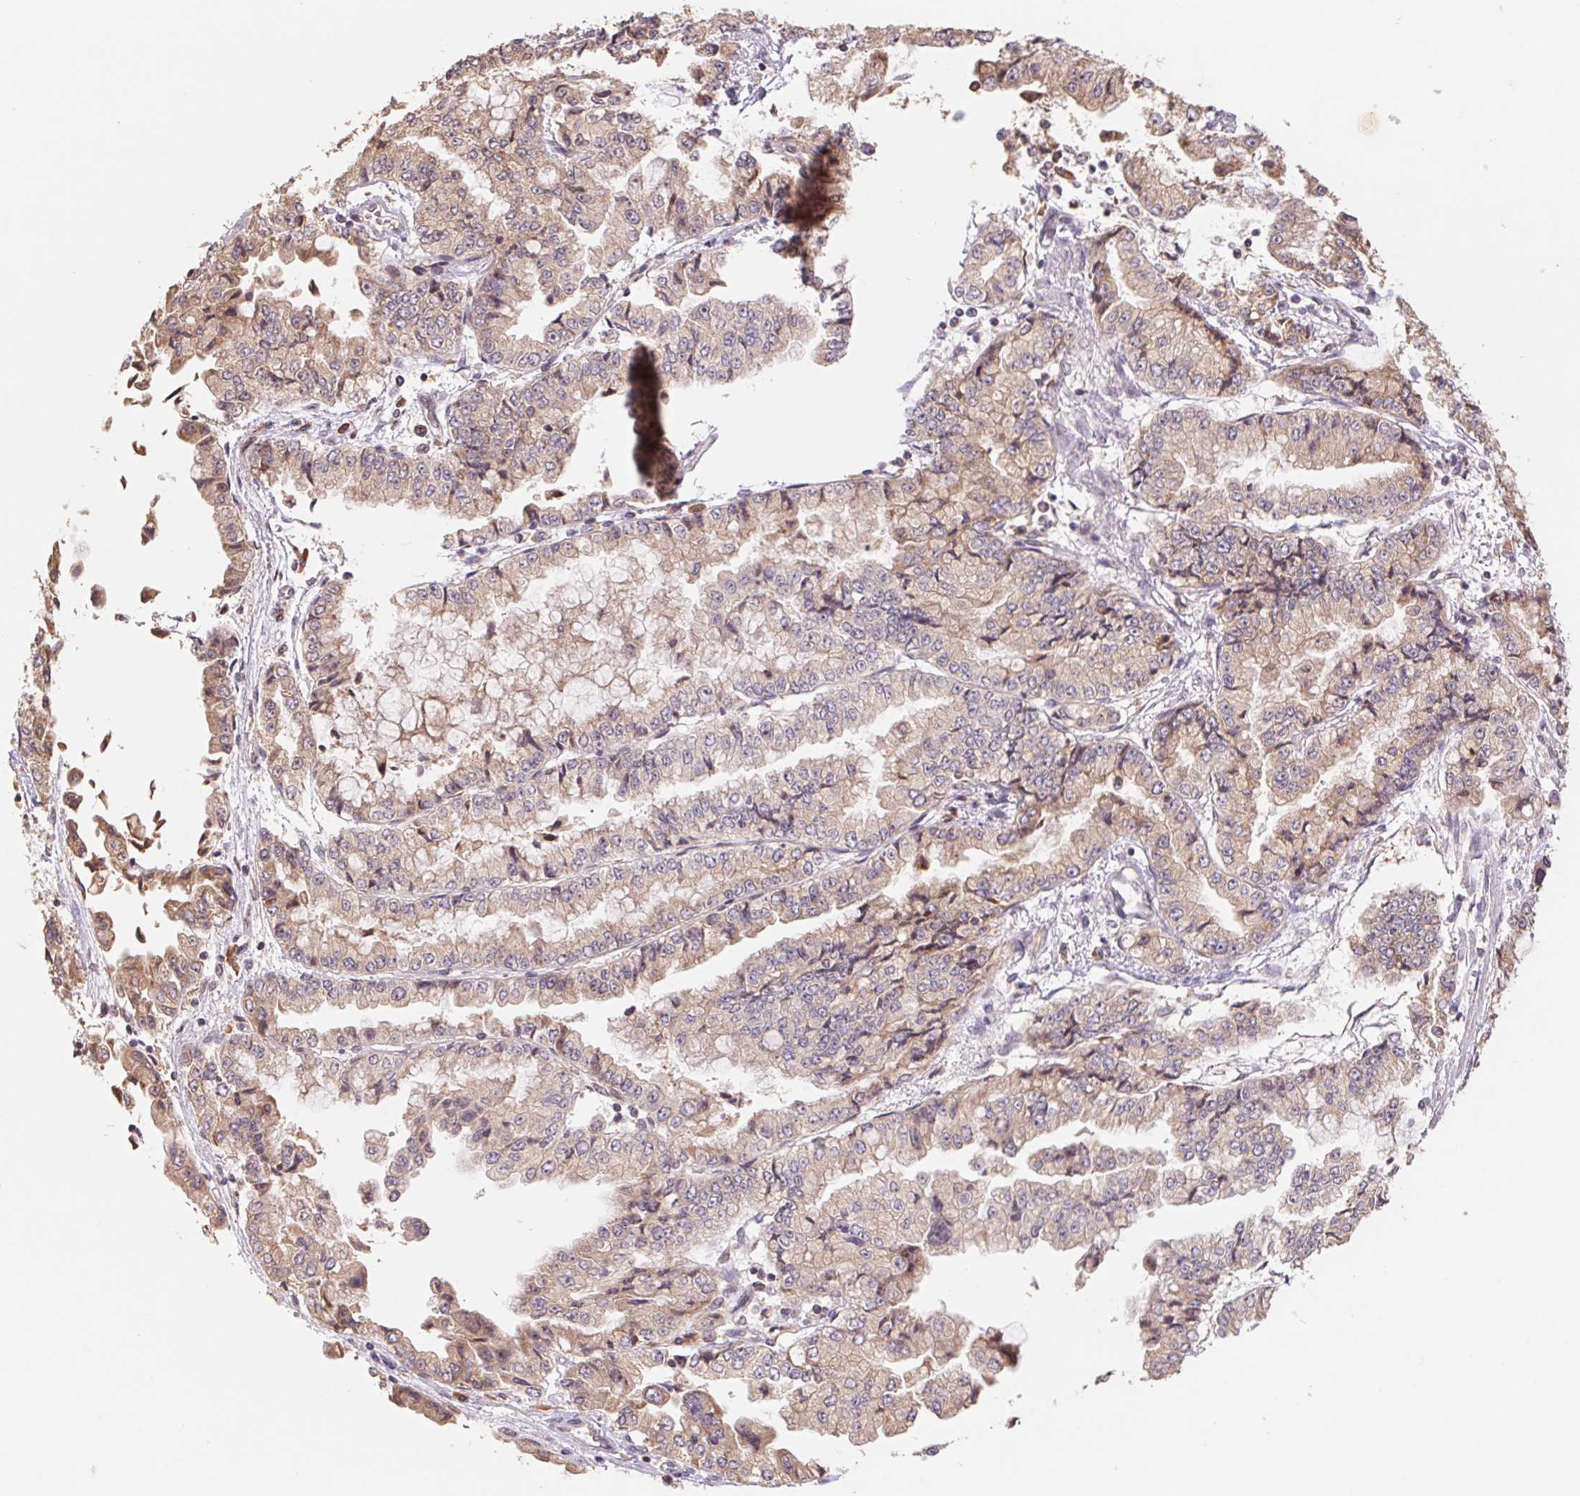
{"staining": {"intensity": "weak", "quantity": "25%-75%", "location": "cytoplasmic/membranous"}, "tissue": "stomach cancer", "cell_type": "Tumor cells", "image_type": "cancer", "snomed": [{"axis": "morphology", "description": "Adenocarcinoma, NOS"}, {"axis": "topography", "description": "Stomach, upper"}], "caption": "Adenocarcinoma (stomach) stained for a protein (brown) exhibits weak cytoplasmic/membranous positive positivity in about 25%-75% of tumor cells.", "gene": "RPL27A", "patient": {"sex": "female", "age": 74}}